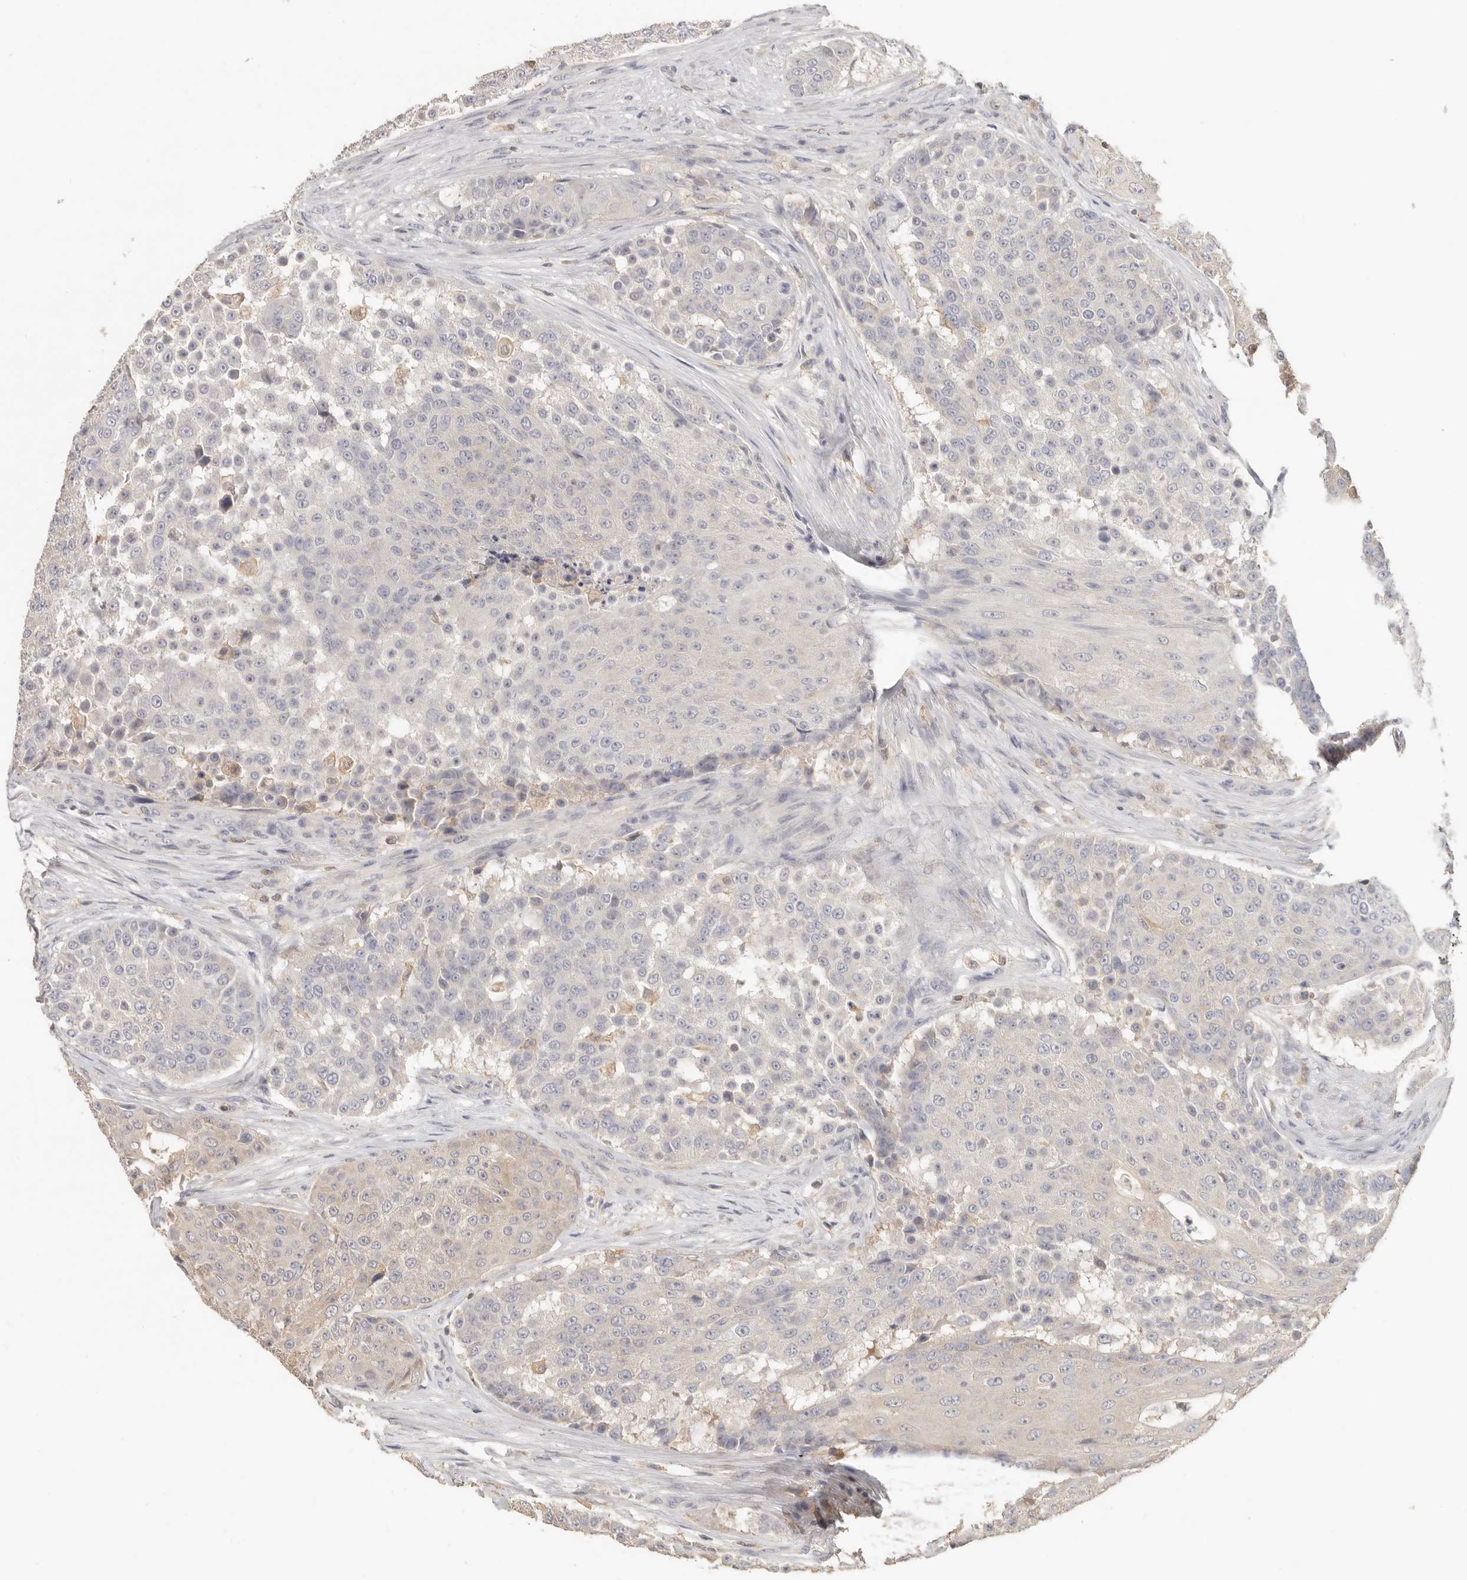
{"staining": {"intensity": "negative", "quantity": "none", "location": "none"}, "tissue": "urothelial cancer", "cell_type": "Tumor cells", "image_type": "cancer", "snomed": [{"axis": "morphology", "description": "Urothelial carcinoma, High grade"}, {"axis": "topography", "description": "Urinary bladder"}], "caption": "The image exhibits no significant staining in tumor cells of urothelial cancer.", "gene": "CSK", "patient": {"sex": "female", "age": 63}}